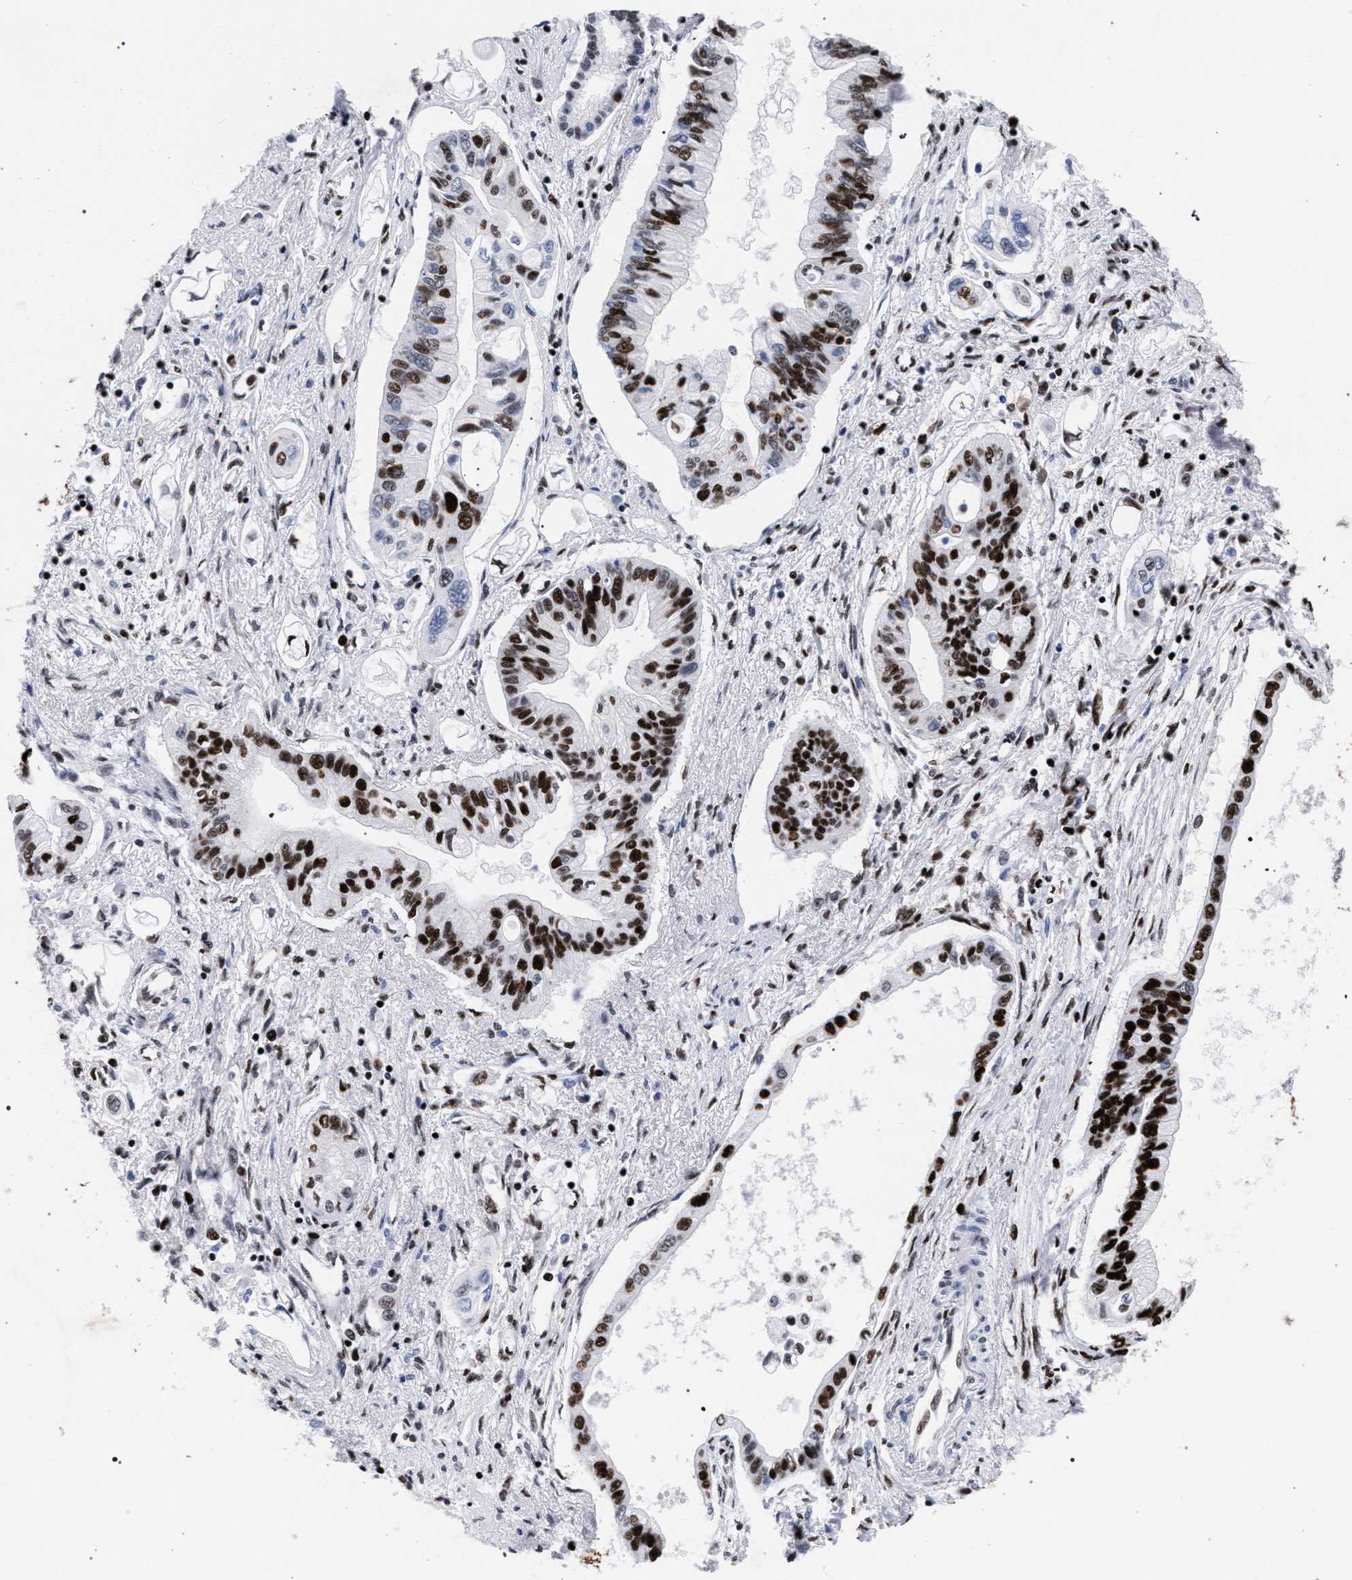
{"staining": {"intensity": "strong", "quantity": ">75%", "location": "nuclear"}, "tissue": "pancreatic cancer", "cell_type": "Tumor cells", "image_type": "cancer", "snomed": [{"axis": "morphology", "description": "Adenocarcinoma, NOS"}, {"axis": "topography", "description": "Pancreas"}], "caption": "Protein staining exhibits strong nuclear staining in about >75% of tumor cells in pancreatic cancer (adenocarcinoma).", "gene": "HNRNPA1", "patient": {"sex": "female", "age": 77}}